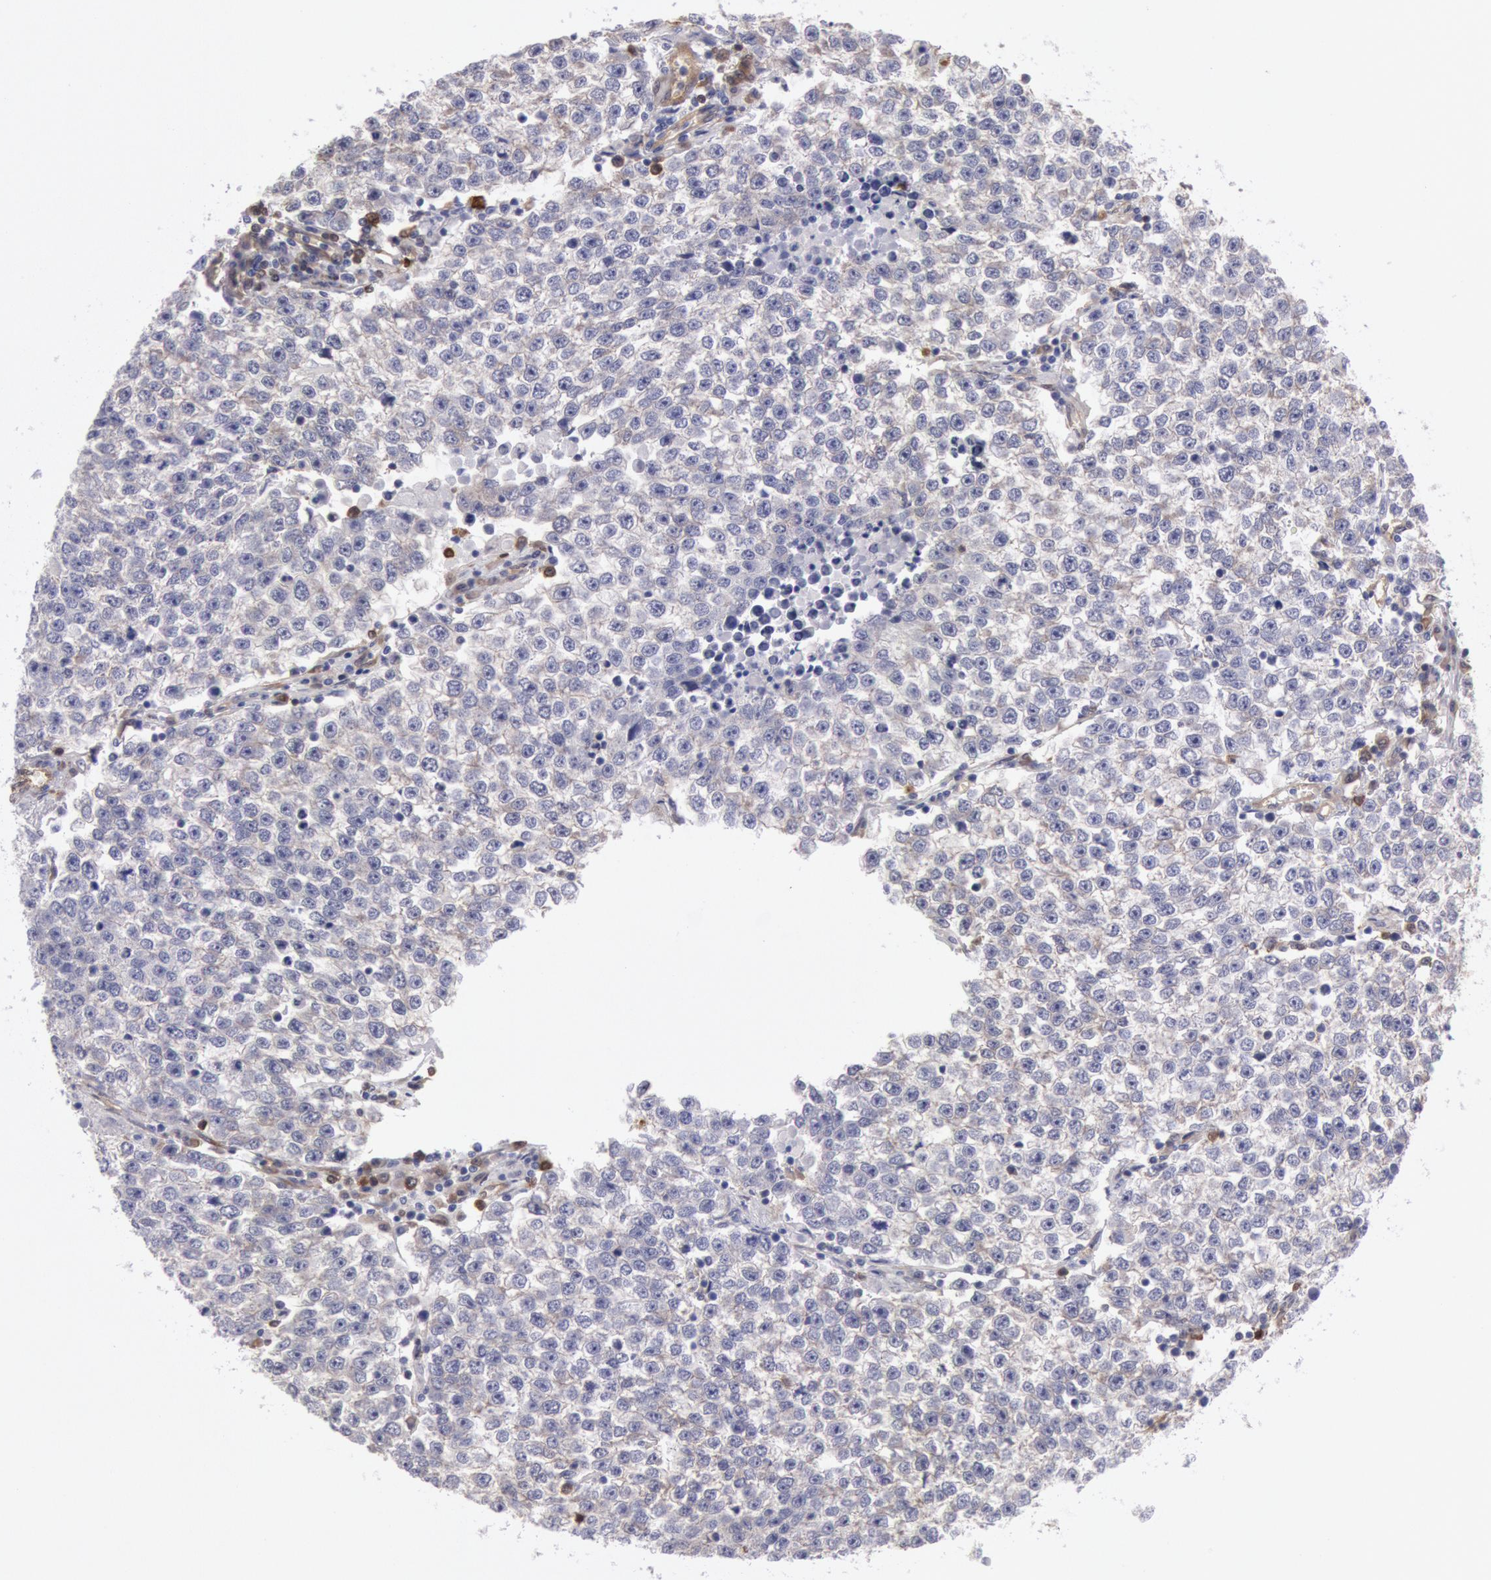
{"staining": {"intensity": "negative", "quantity": "none", "location": "none"}, "tissue": "testis cancer", "cell_type": "Tumor cells", "image_type": "cancer", "snomed": [{"axis": "morphology", "description": "Seminoma, NOS"}, {"axis": "topography", "description": "Testis"}], "caption": "Tumor cells are negative for brown protein staining in testis cancer.", "gene": "CCDC50", "patient": {"sex": "male", "age": 36}}